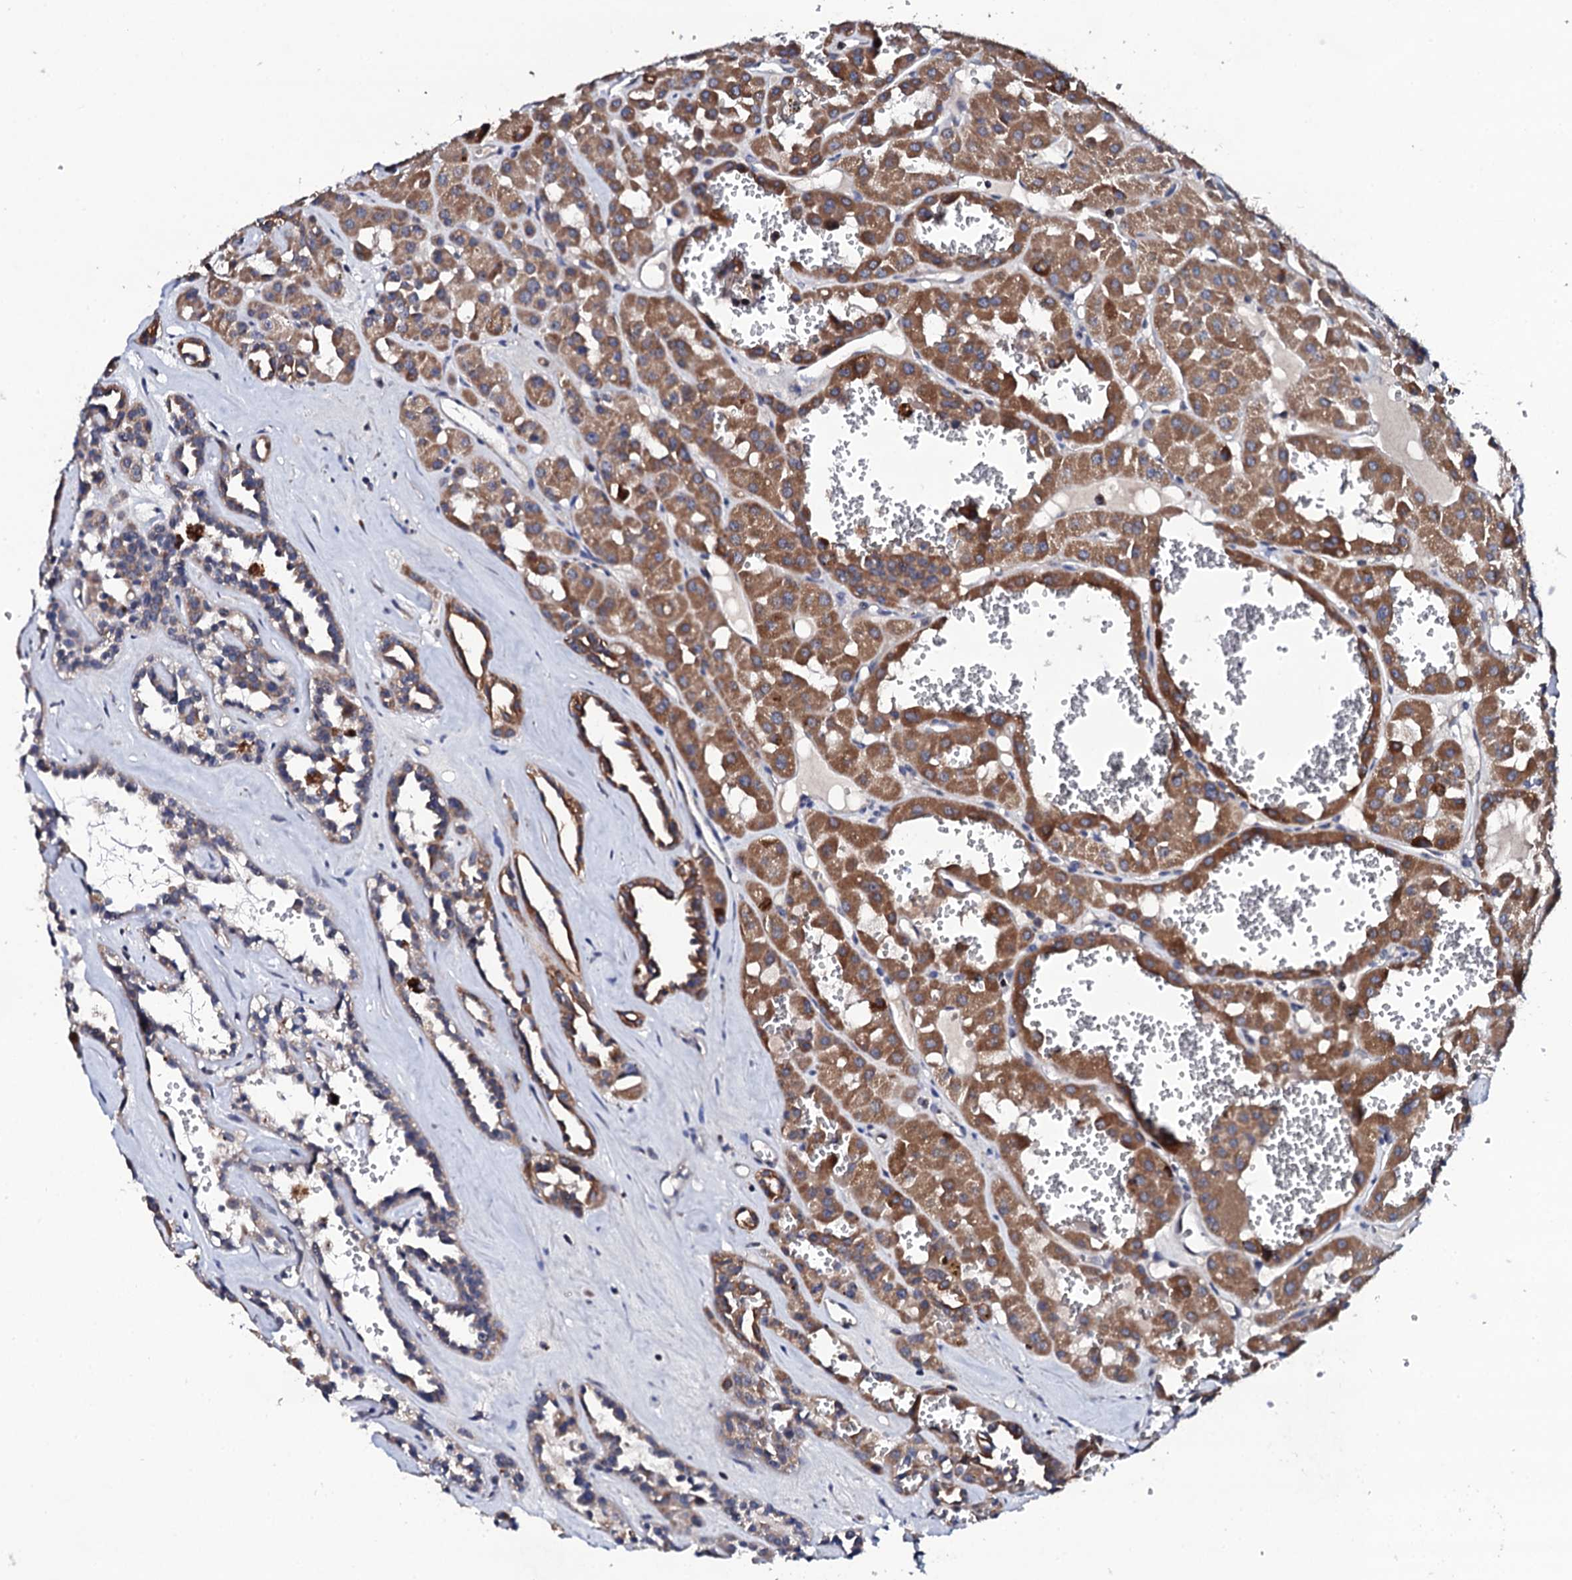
{"staining": {"intensity": "strong", "quantity": ">75%", "location": "cytoplasmic/membranous"}, "tissue": "renal cancer", "cell_type": "Tumor cells", "image_type": "cancer", "snomed": [{"axis": "morphology", "description": "Carcinoma, NOS"}, {"axis": "topography", "description": "Kidney"}], "caption": "Human renal cancer (carcinoma) stained with a brown dye exhibits strong cytoplasmic/membranous positive staining in approximately >75% of tumor cells.", "gene": "COG4", "patient": {"sex": "female", "age": 75}}